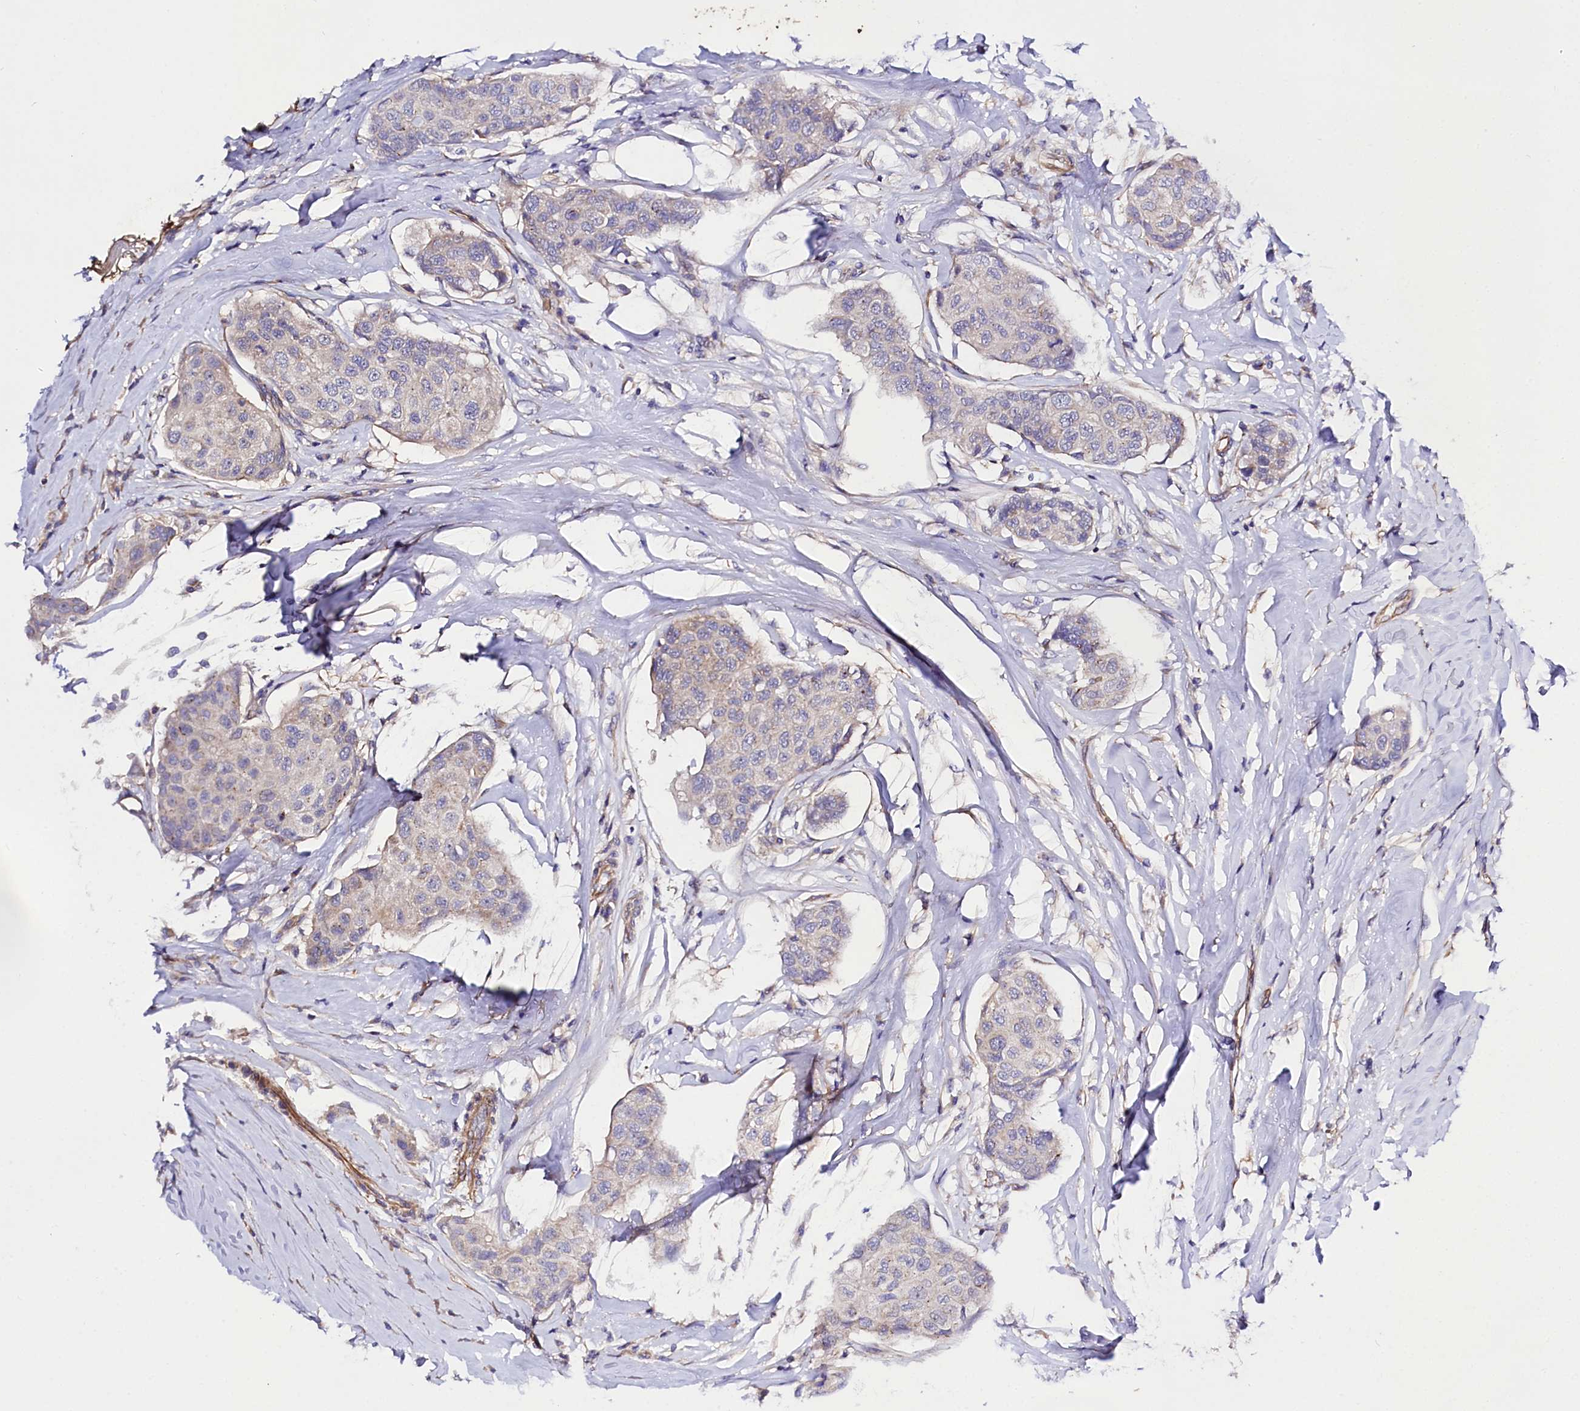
{"staining": {"intensity": "negative", "quantity": "none", "location": "none"}, "tissue": "breast cancer", "cell_type": "Tumor cells", "image_type": "cancer", "snomed": [{"axis": "morphology", "description": "Duct carcinoma"}, {"axis": "topography", "description": "Breast"}], "caption": "Immunohistochemistry micrograph of human infiltrating ductal carcinoma (breast) stained for a protein (brown), which exhibits no expression in tumor cells.", "gene": "SLC7A1", "patient": {"sex": "female", "age": 80}}